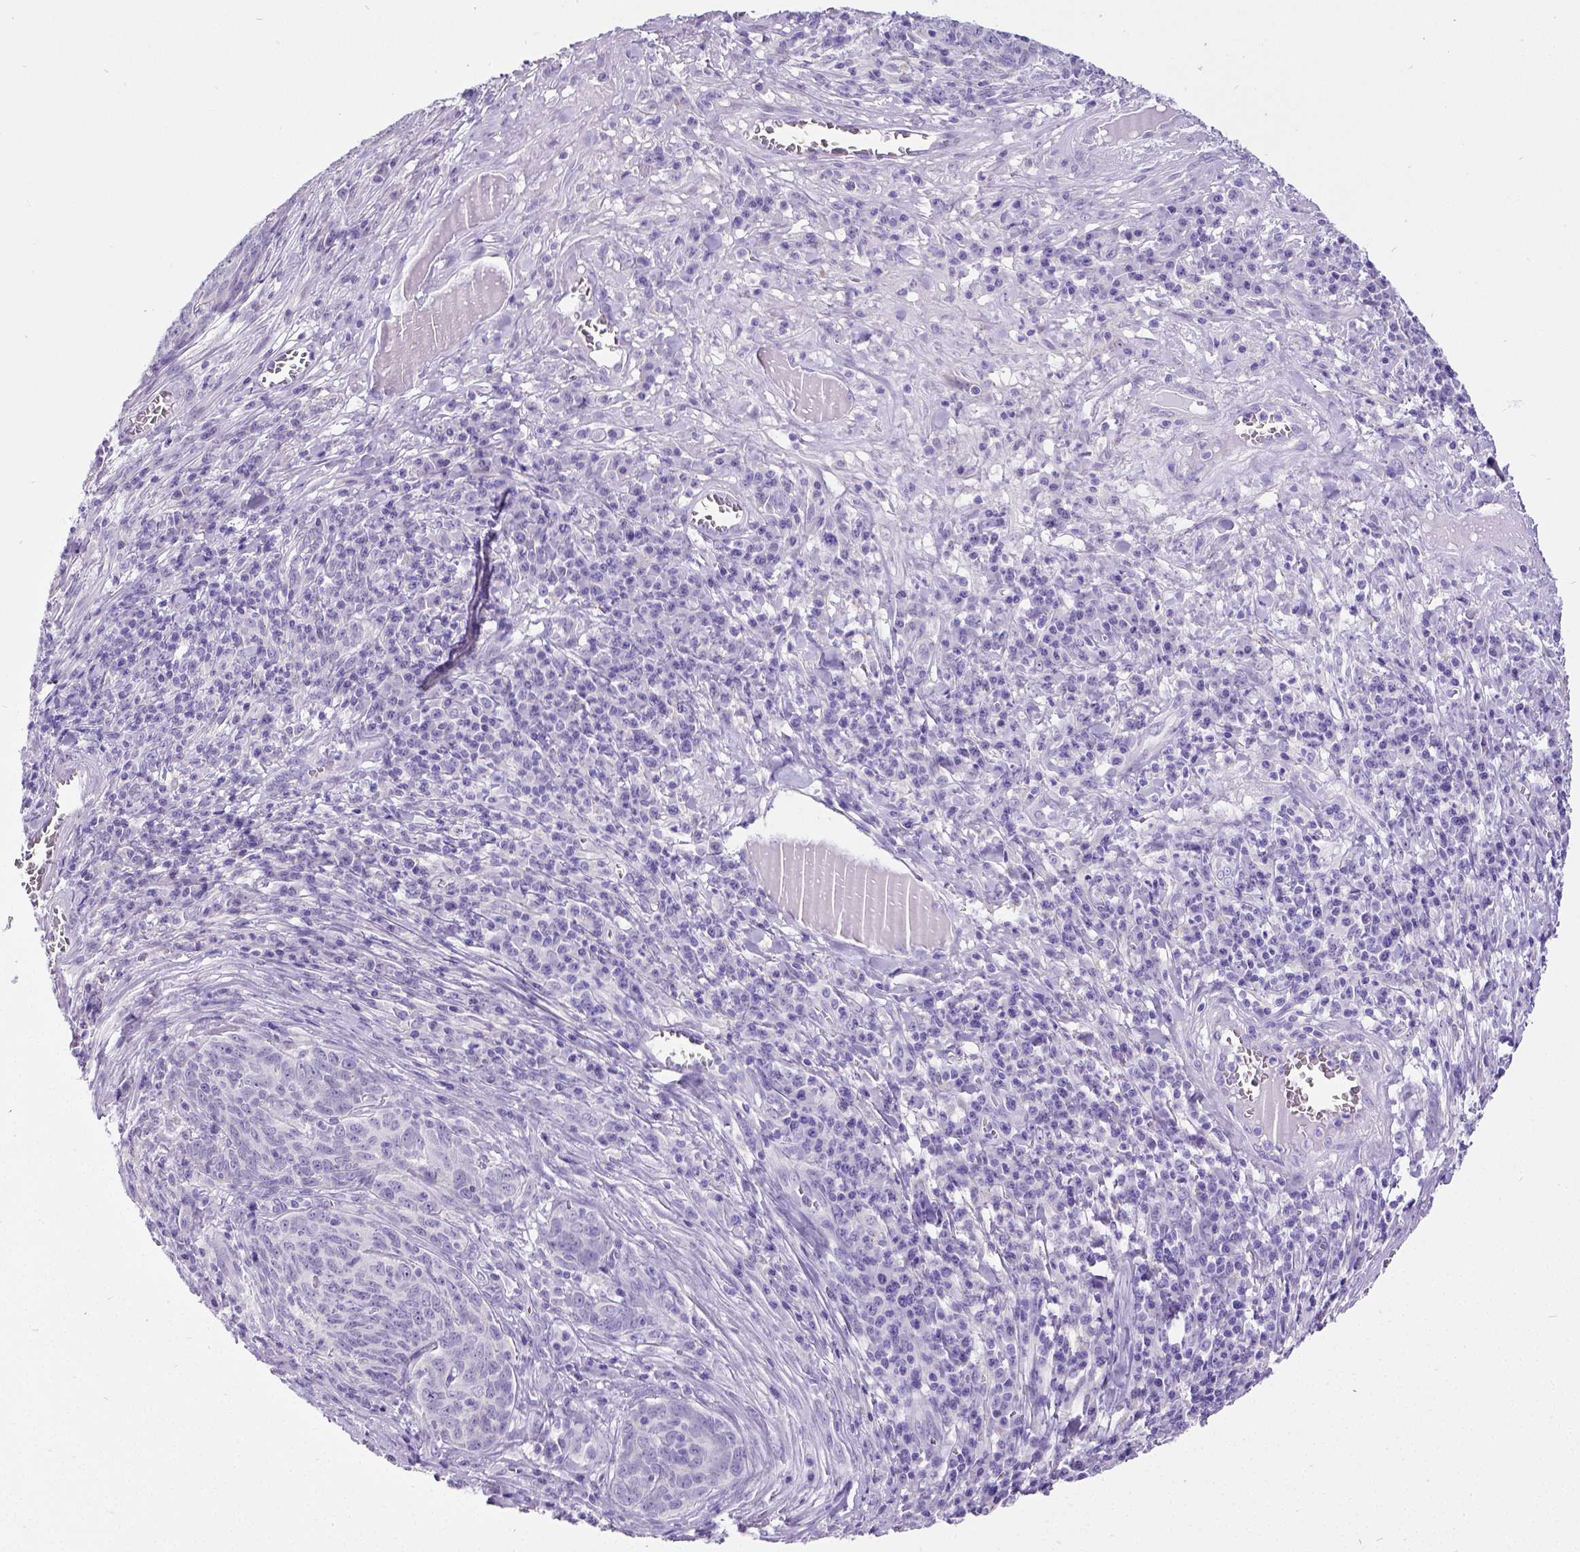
{"staining": {"intensity": "negative", "quantity": "none", "location": "none"}, "tissue": "skin cancer", "cell_type": "Tumor cells", "image_type": "cancer", "snomed": [{"axis": "morphology", "description": "Squamous cell carcinoma, NOS"}, {"axis": "topography", "description": "Skin"}, {"axis": "topography", "description": "Anal"}], "caption": "Image shows no significant protein staining in tumor cells of skin cancer.", "gene": "SATB2", "patient": {"sex": "female", "age": 51}}